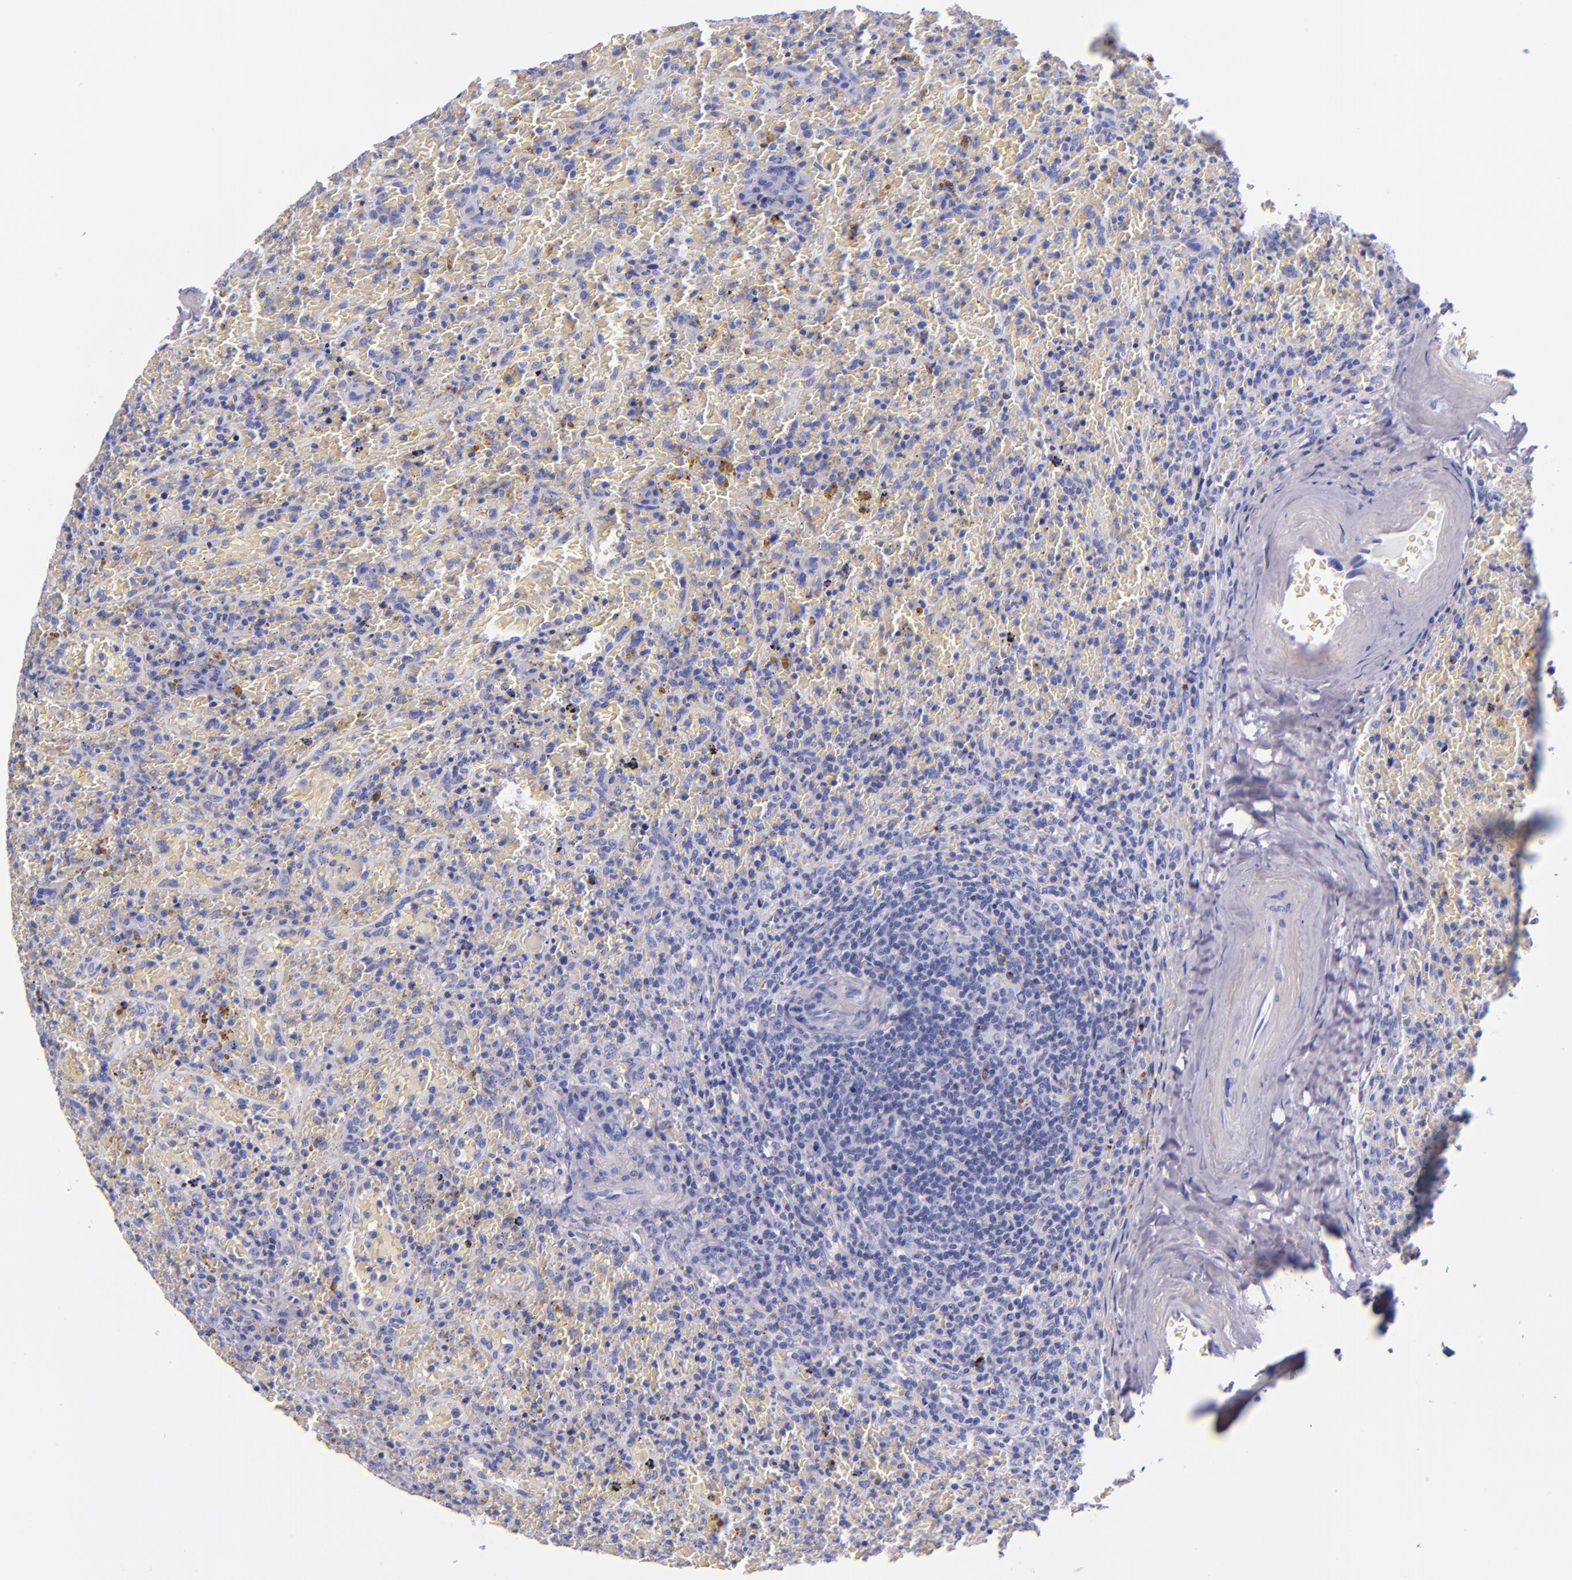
{"staining": {"intensity": "negative", "quantity": "none", "location": "none"}, "tissue": "lymphoma", "cell_type": "Tumor cells", "image_type": "cancer", "snomed": [{"axis": "morphology", "description": "Malignant lymphoma, non-Hodgkin's type, High grade"}, {"axis": "topography", "description": "Spleen"}, {"axis": "topography", "description": "Lymph node"}], "caption": "IHC image of lymphoma stained for a protein (brown), which demonstrates no expression in tumor cells.", "gene": "LAG3", "patient": {"sex": "female", "age": 70}}